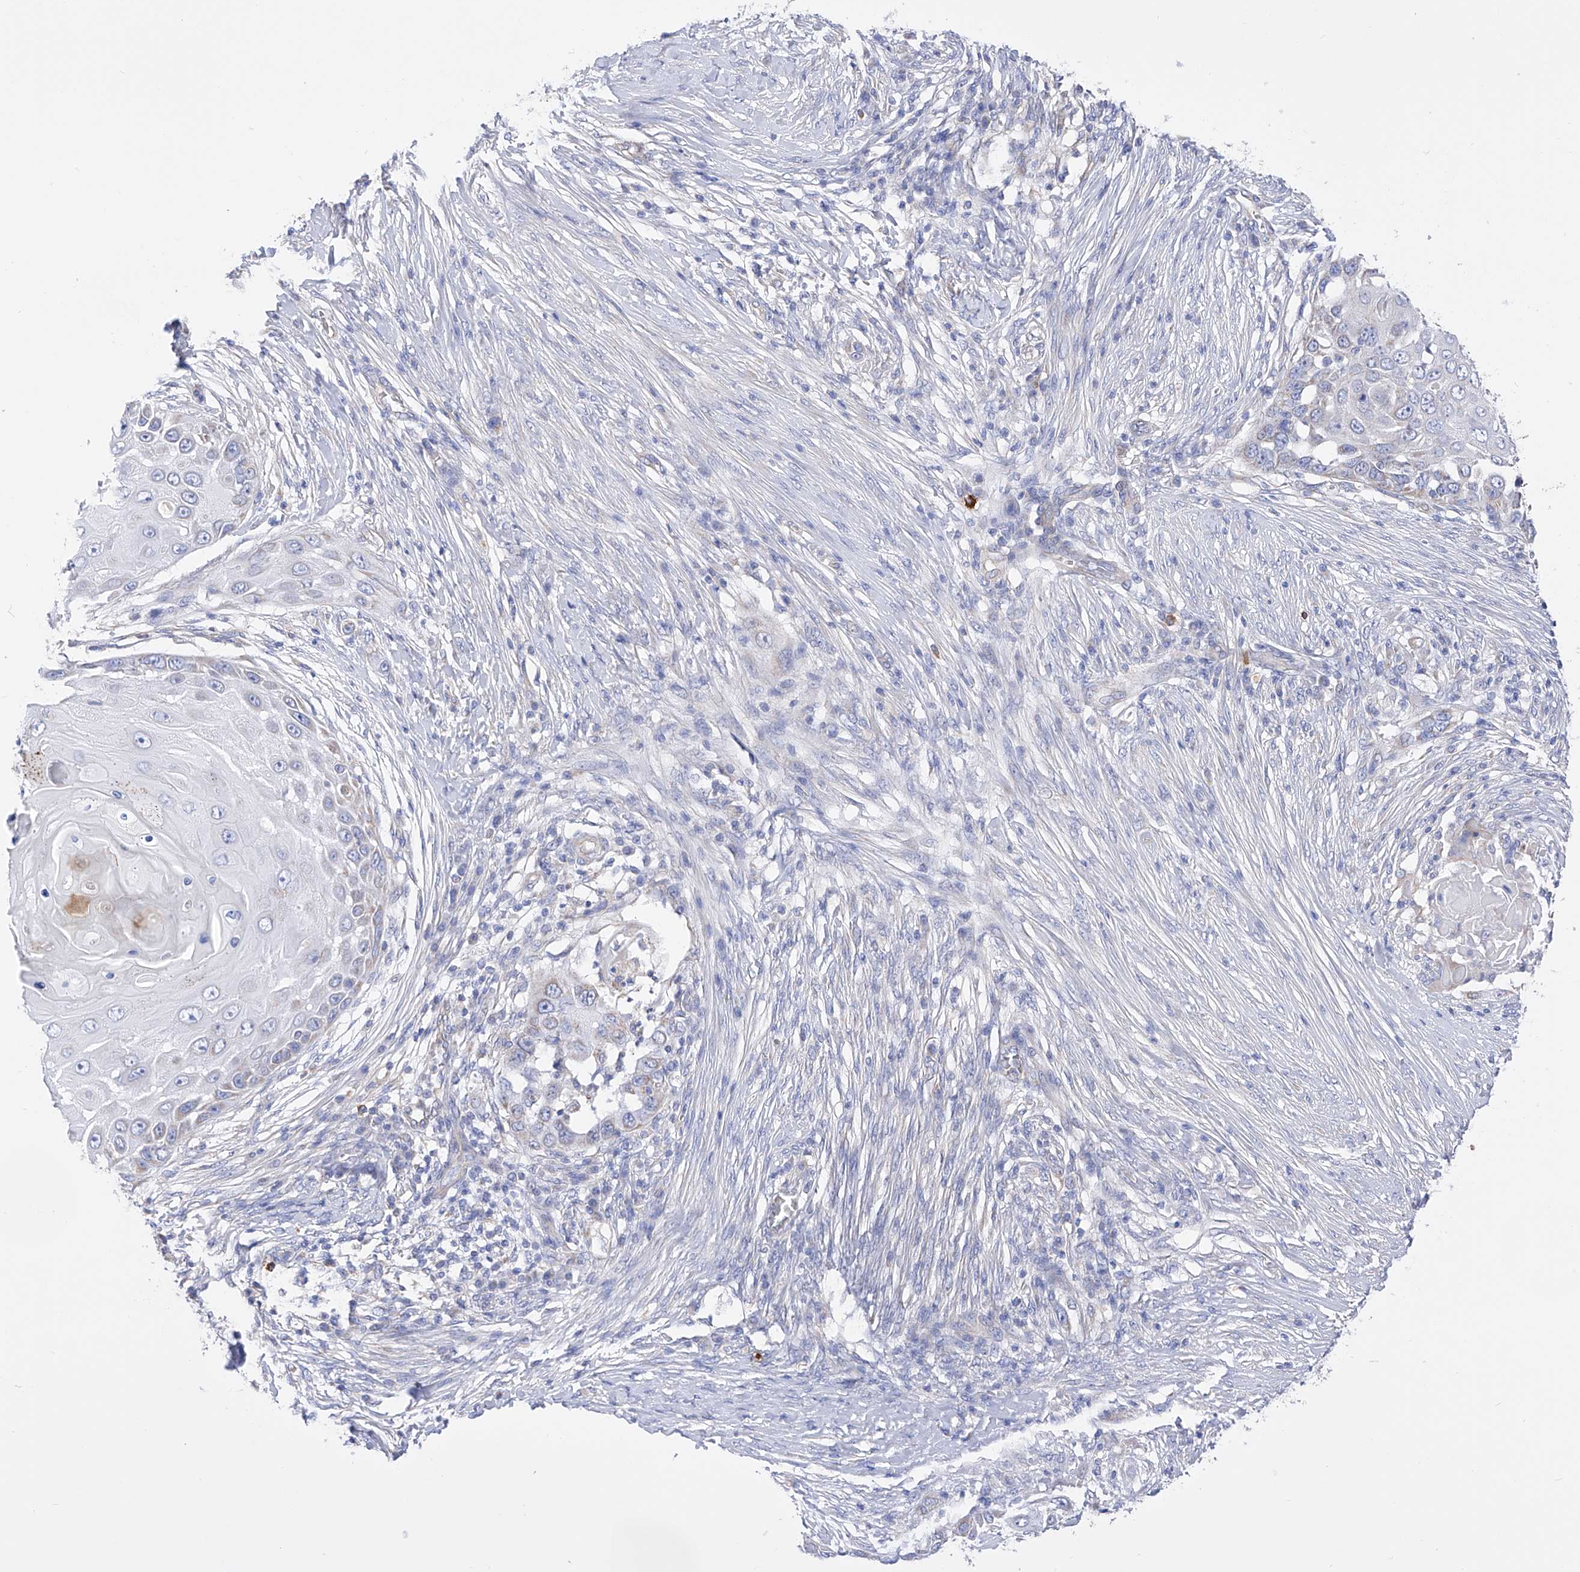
{"staining": {"intensity": "negative", "quantity": "none", "location": "none"}, "tissue": "skin cancer", "cell_type": "Tumor cells", "image_type": "cancer", "snomed": [{"axis": "morphology", "description": "Squamous cell carcinoma, NOS"}, {"axis": "topography", "description": "Skin"}], "caption": "The photomicrograph shows no staining of tumor cells in skin squamous cell carcinoma. (Immunohistochemistry (ihc), brightfield microscopy, high magnification).", "gene": "FLG", "patient": {"sex": "female", "age": 44}}